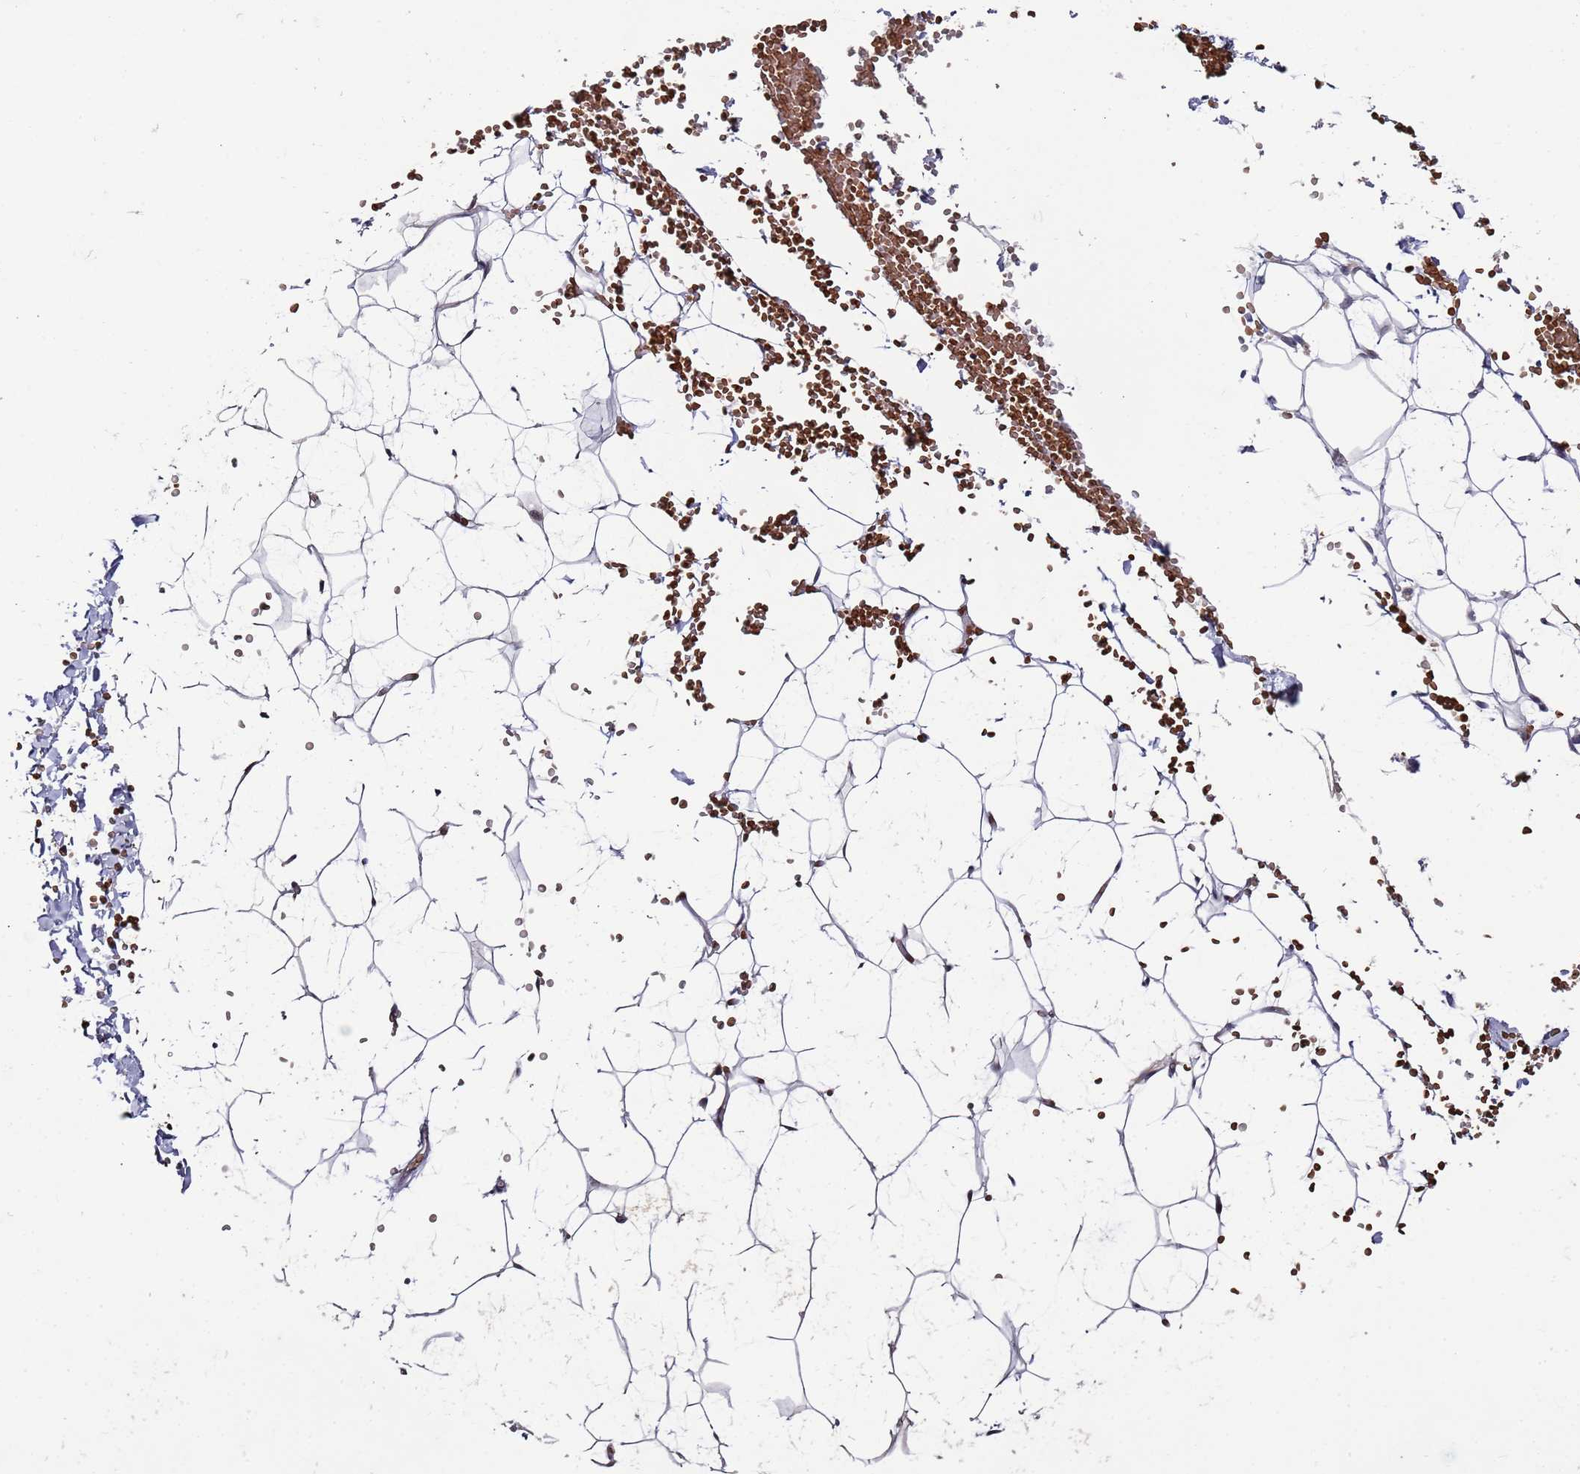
{"staining": {"intensity": "negative", "quantity": "none", "location": "none"}, "tissue": "adipose tissue", "cell_type": "Adipocytes", "image_type": "normal", "snomed": [{"axis": "morphology", "description": "Normal tissue, NOS"}, {"axis": "topography", "description": "Breast"}], "caption": "This is a photomicrograph of immunohistochemistry staining of unremarkable adipose tissue, which shows no staining in adipocytes.", "gene": "LACC1", "patient": {"sex": "female", "age": 23}}